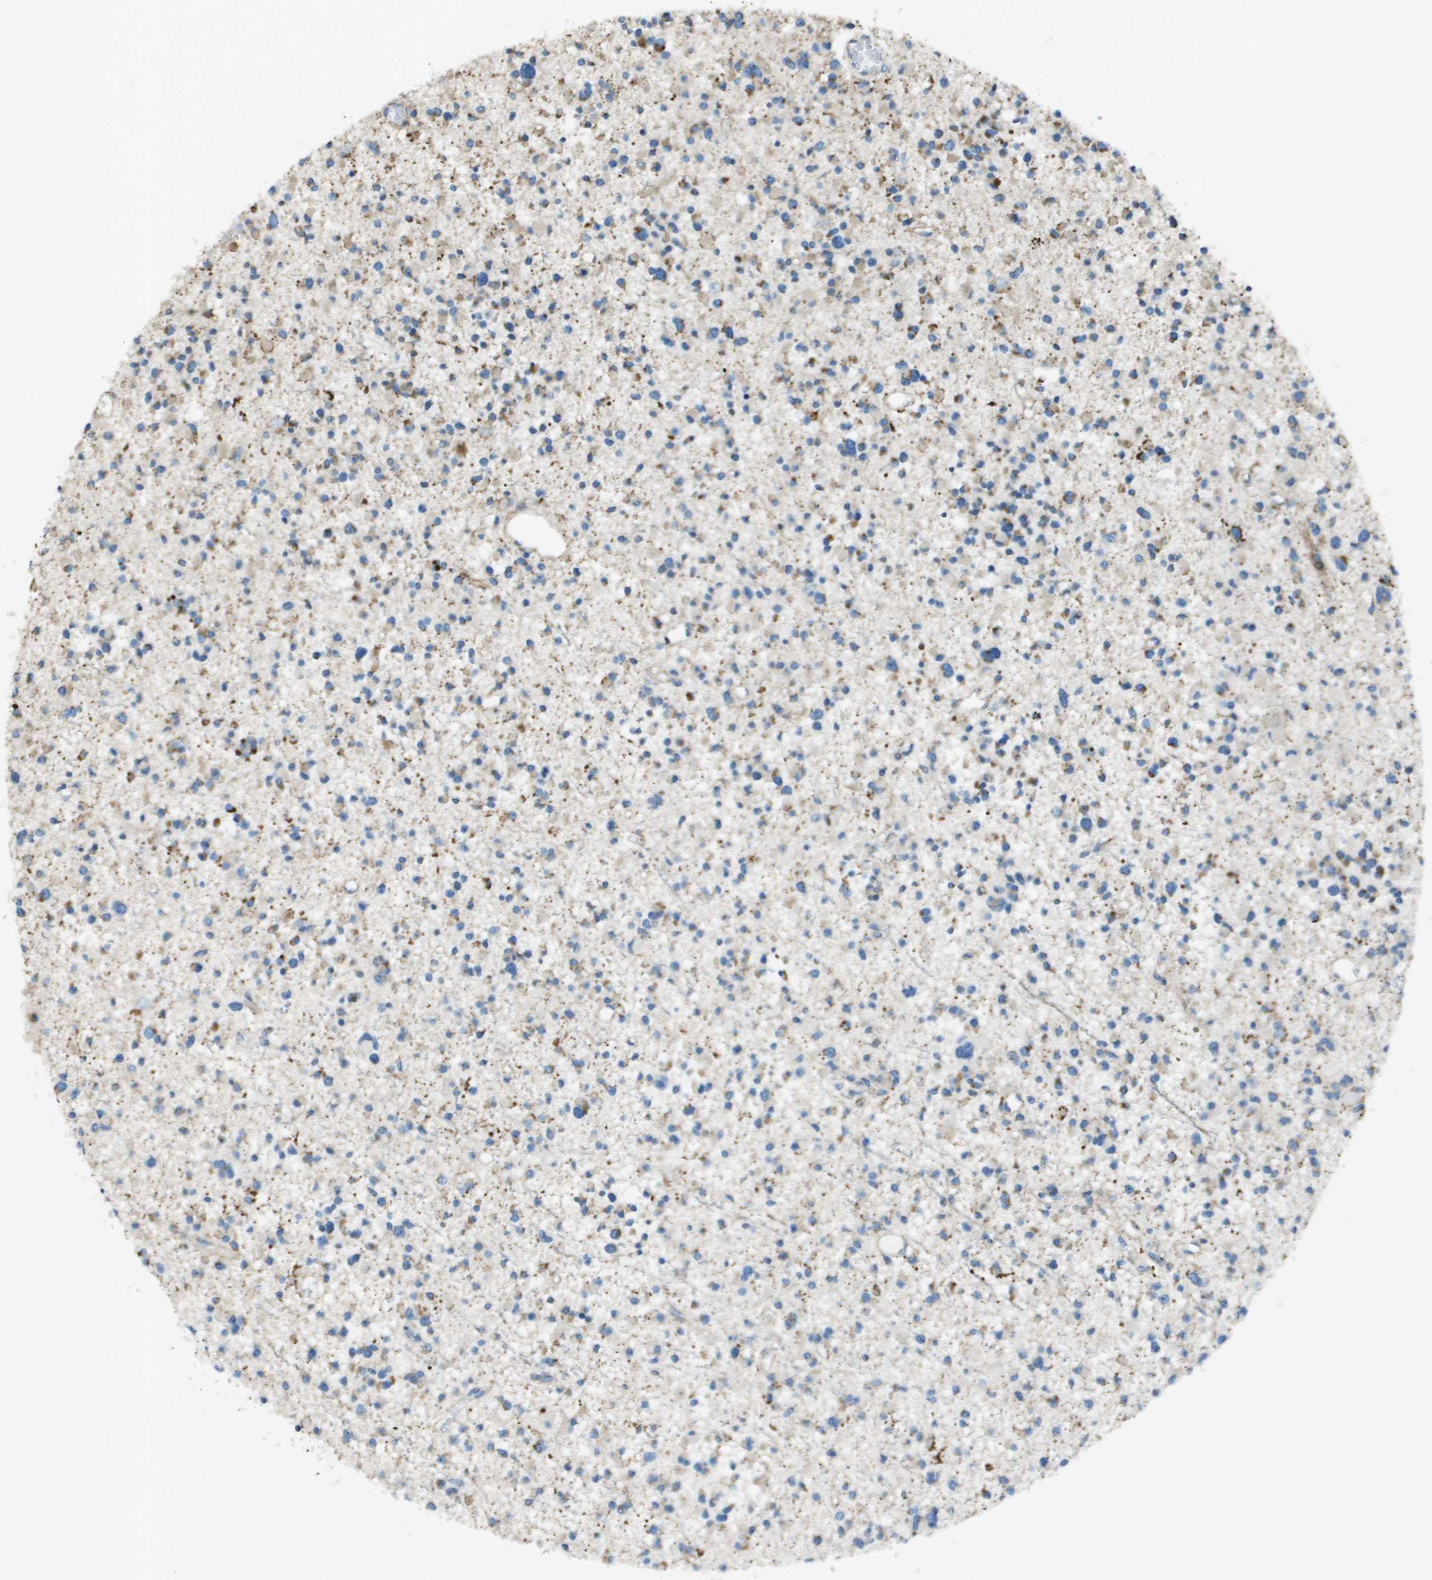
{"staining": {"intensity": "weak", "quantity": "<25%", "location": "cytoplasmic/membranous"}, "tissue": "glioma", "cell_type": "Tumor cells", "image_type": "cancer", "snomed": [{"axis": "morphology", "description": "Glioma, malignant, Low grade"}, {"axis": "topography", "description": "Brain"}], "caption": "IHC of malignant glioma (low-grade) exhibits no positivity in tumor cells.", "gene": "MGAT3", "patient": {"sex": "female", "age": 22}}